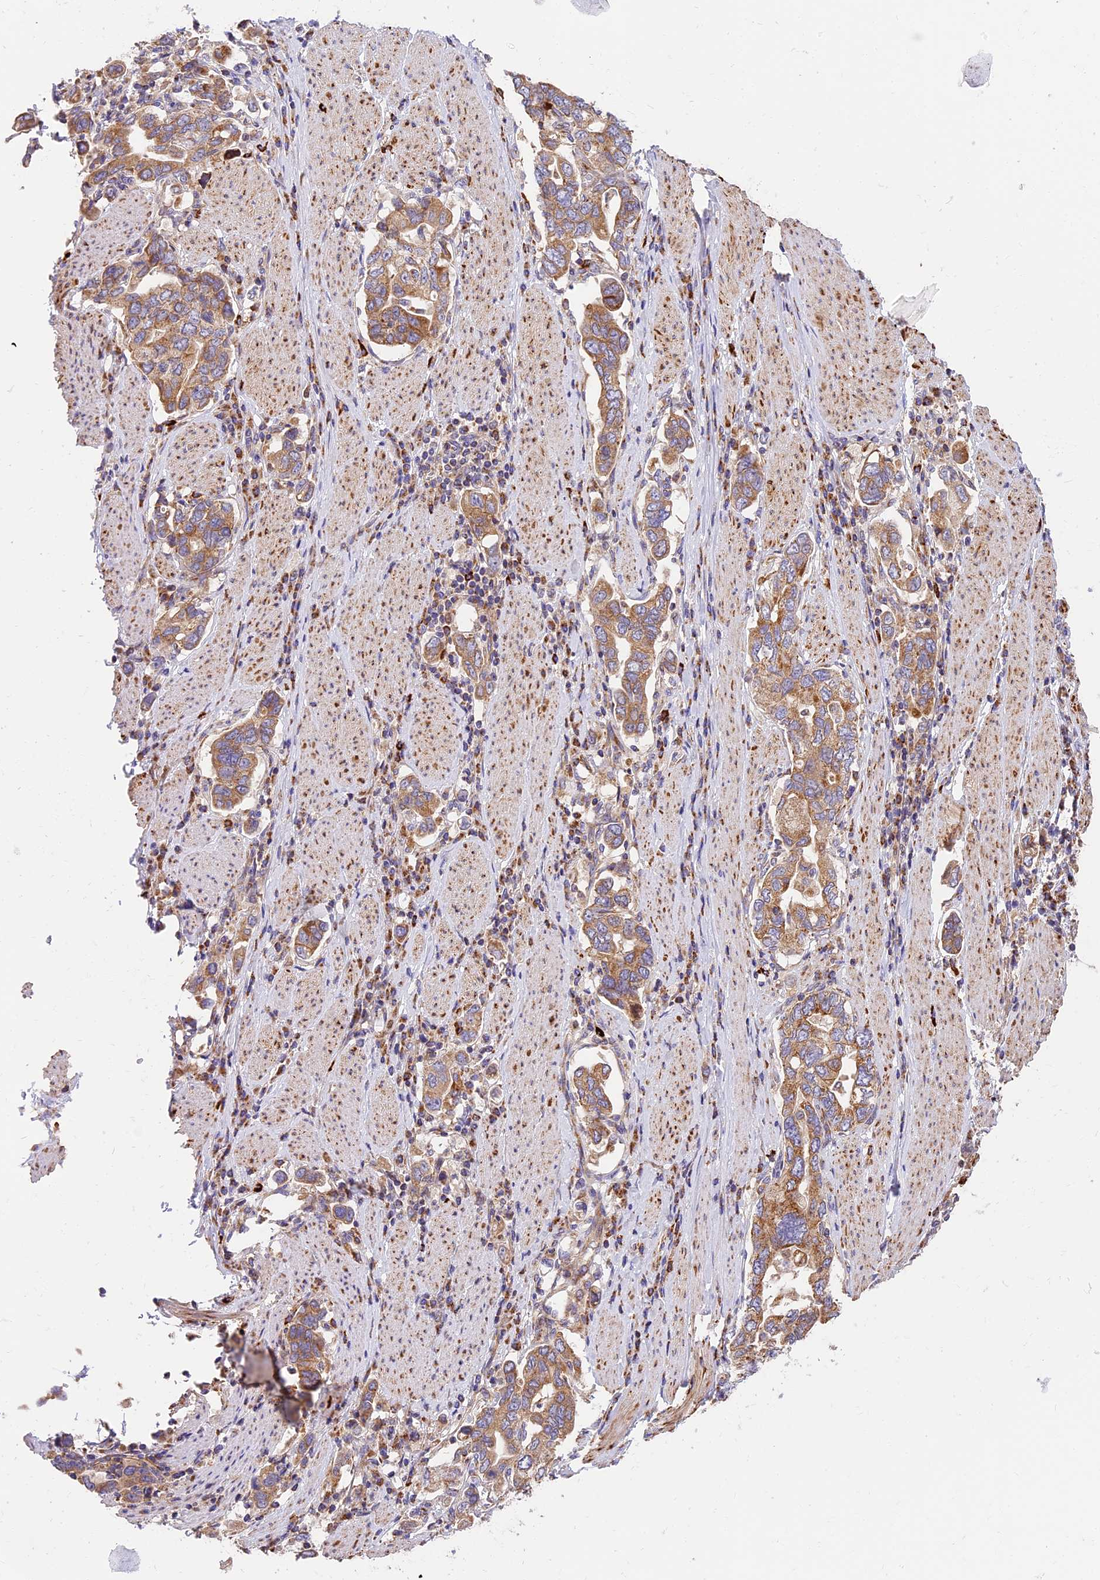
{"staining": {"intensity": "moderate", "quantity": ">75%", "location": "cytoplasmic/membranous"}, "tissue": "stomach cancer", "cell_type": "Tumor cells", "image_type": "cancer", "snomed": [{"axis": "morphology", "description": "Adenocarcinoma, NOS"}, {"axis": "topography", "description": "Stomach, upper"}, {"axis": "topography", "description": "Stomach"}], "caption": "High-magnification brightfield microscopy of stomach cancer stained with DAB (brown) and counterstained with hematoxylin (blue). tumor cells exhibit moderate cytoplasmic/membranous expression is seen in about>75% of cells. (DAB (3,3'-diaminobenzidine) IHC, brown staining for protein, blue staining for nuclei).", "gene": "MRAS", "patient": {"sex": "male", "age": 62}}